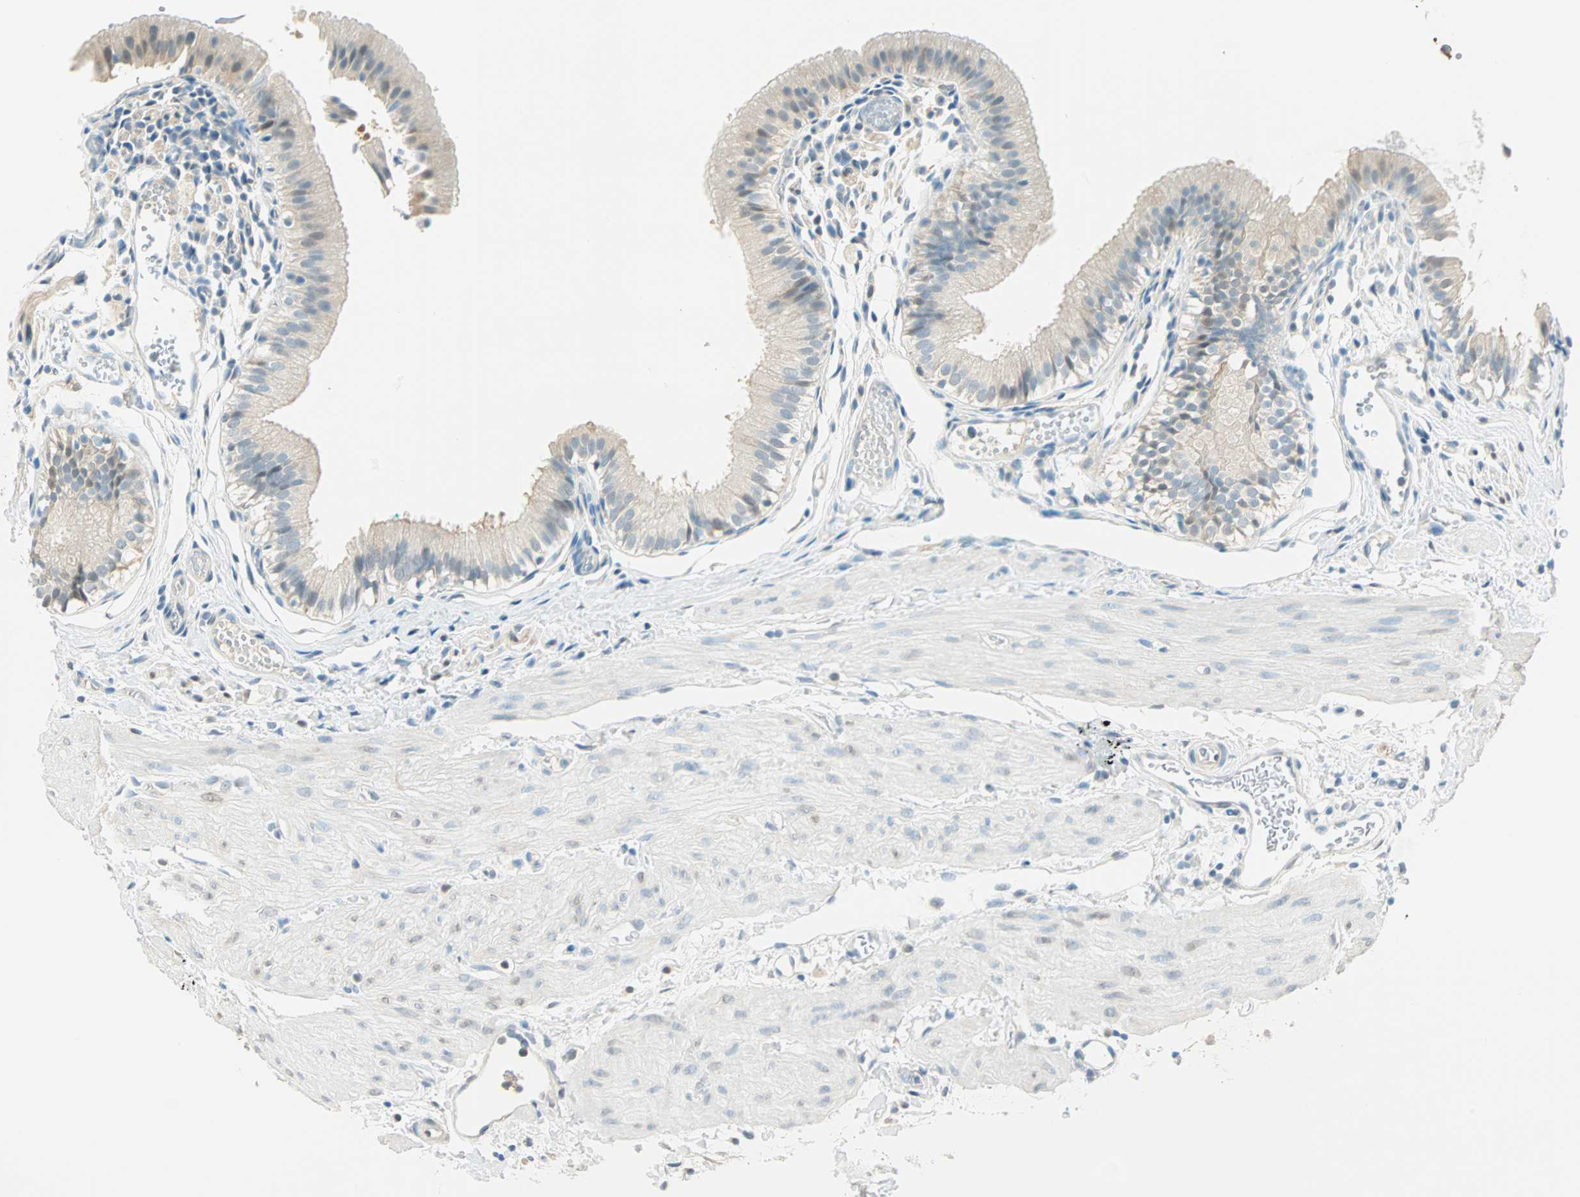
{"staining": {"intensity": "weak", "quantity": "25%-75%", "location": "cytoplasmic/membranous,nuclear"}, "tissue": "gallbladder", "cell_type": "Glandular cells", "image_type": "normal", "snomed": [{"axis": "morphology", "description": "Normal tissue, NOS"}, {"axis": "topography", "description": "Gallbladder"}], "caption": "This is a photomicrograph of immunohistochemistry staining of benign gallbladder, which shows weak expression in the cytoplasmic/membranous,nuclear of glandular cells.", "gene": "S100A1", "patient": {"sex": "female", "age": 26}}